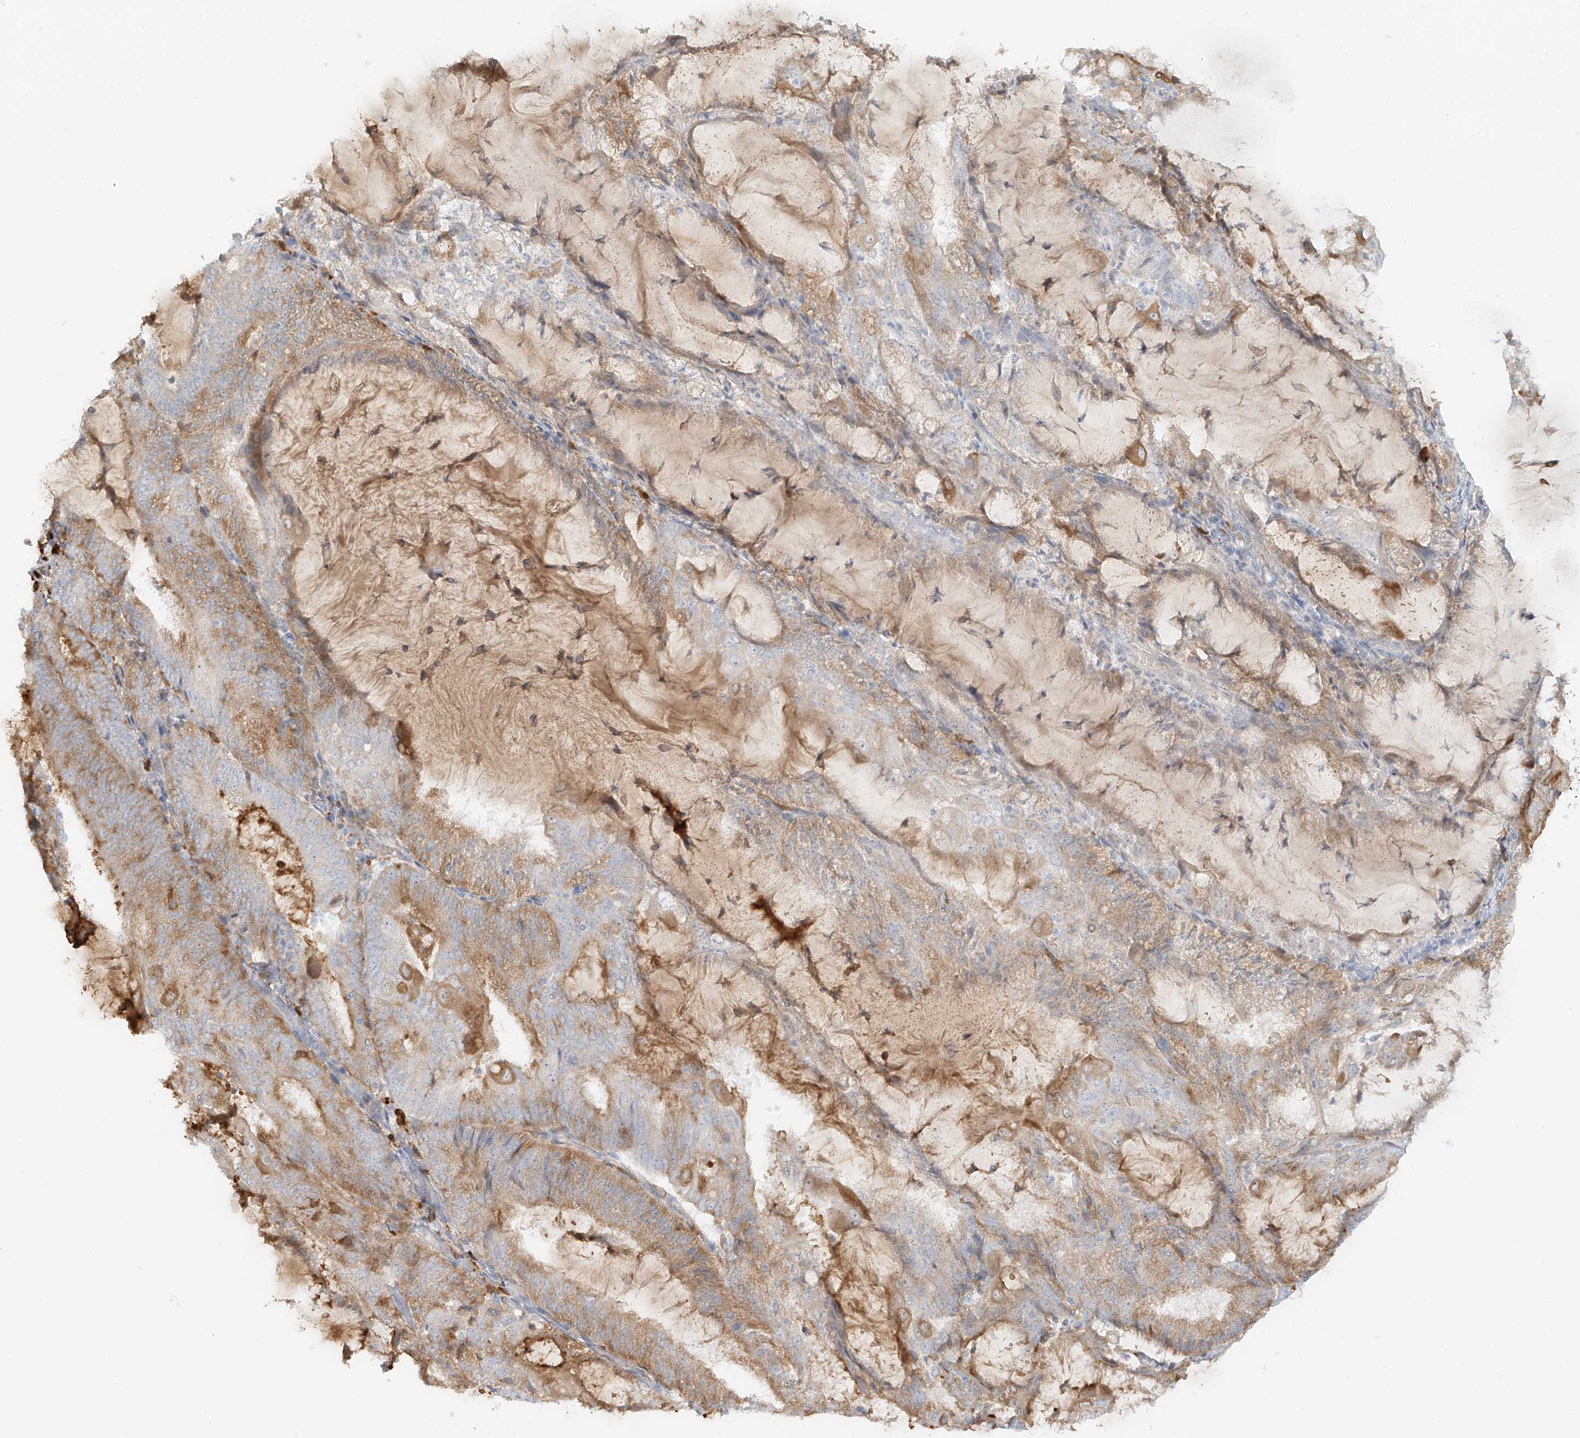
{"staining": {"intensity": "moderate", "quantity": "<25%", "location": "cytoplasmic/membranous"}, "tissue": "endometrial cancer", "cell_type": "Tumor cells", "image_type": "cancer", "snomed": [{"axis": "morphology", "description": "Adenocarcinoma, NOS"}, {"axis": "topography", "description": "Endometrium"}], "caption": "Moderate cytoplasmic/membranous protein positivity is appreciated in approximately <25% of tumor cells in endometrial cancer.", "gene": "UPK1B", "patient": {"sex": "female", "age": 81}}